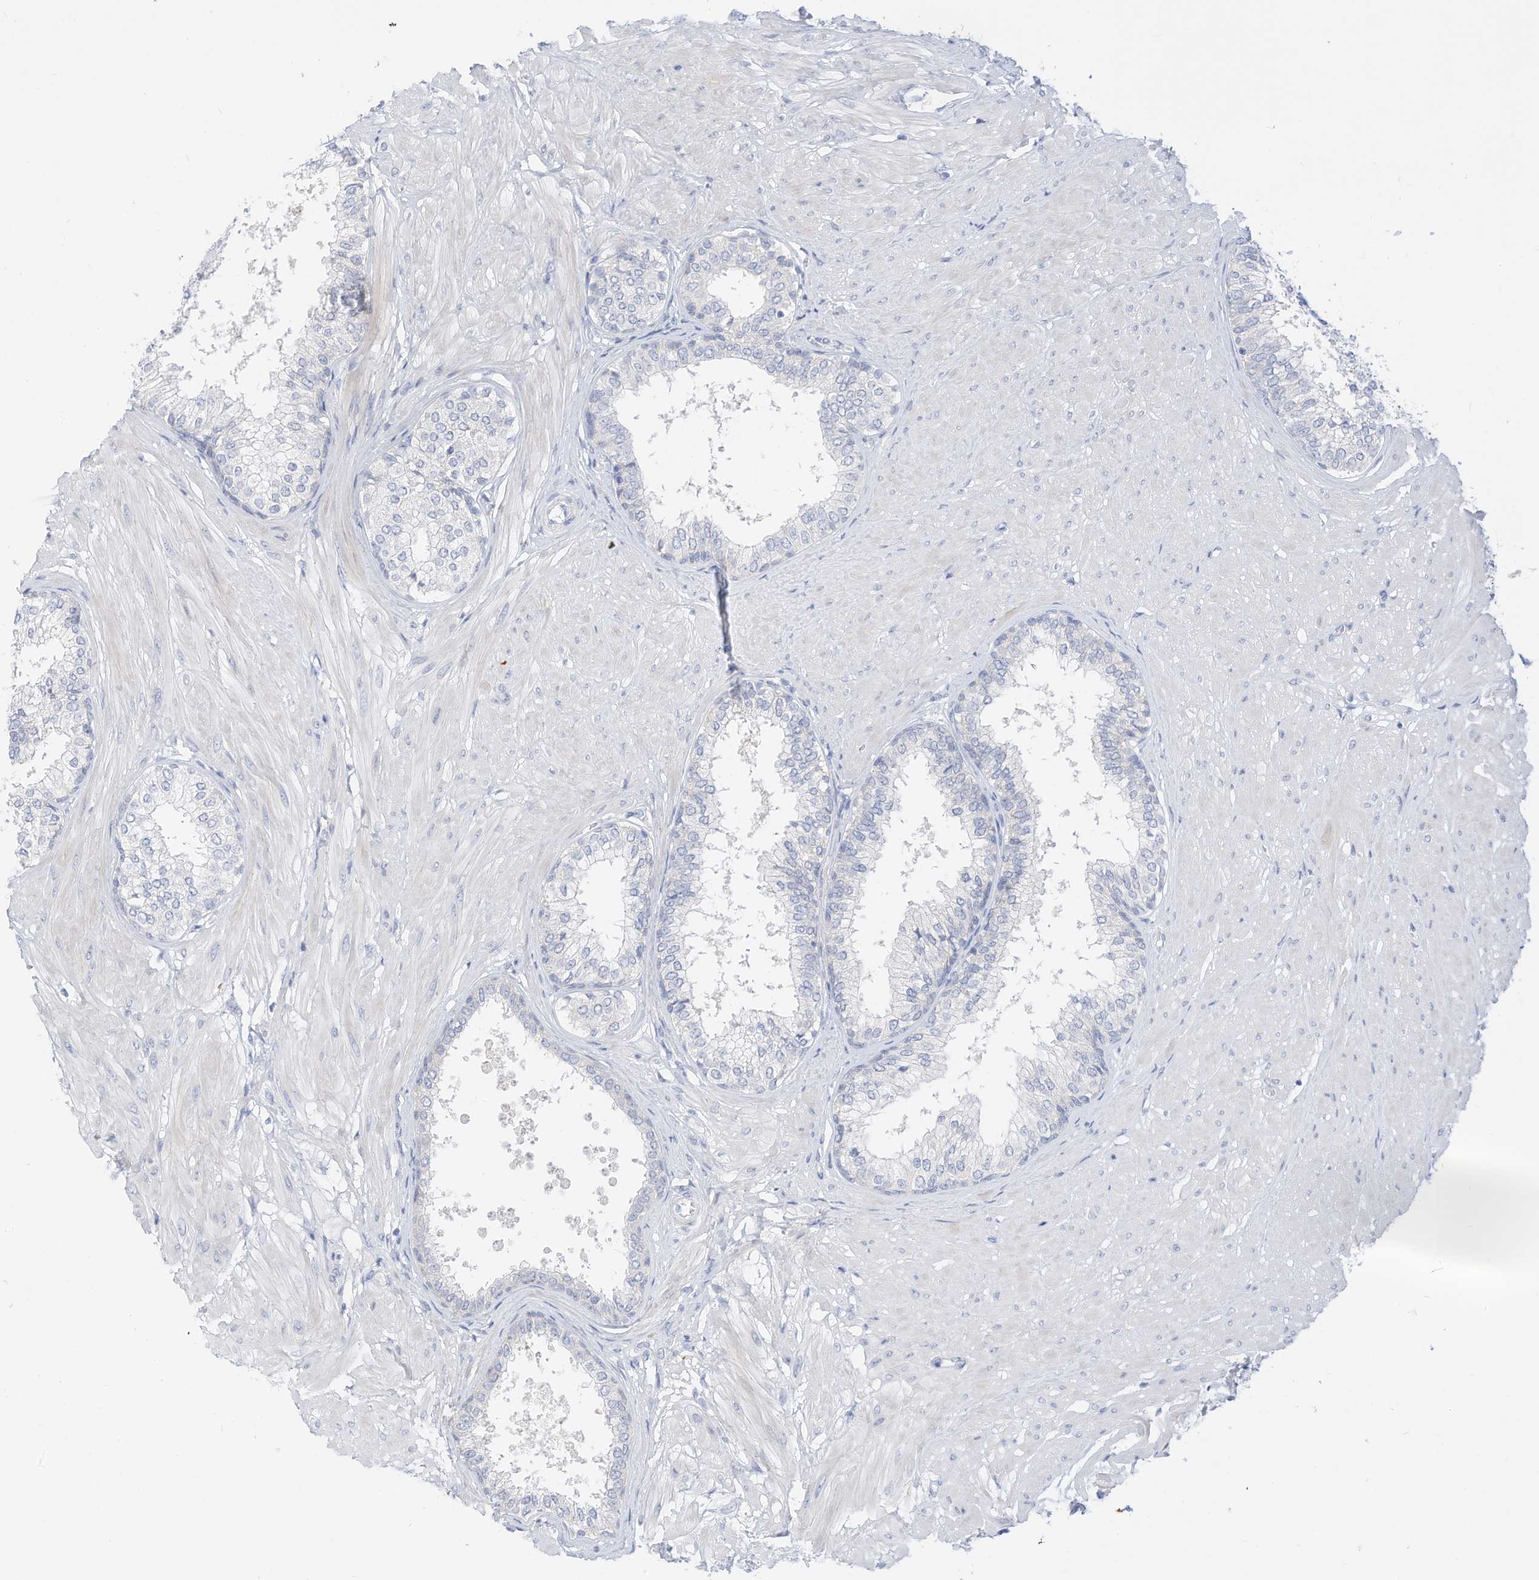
{"staining": {"intensity": "negative", "quantity": "none", "location": "none"}, "tissue": "prostate", "cell_type": "Glandular cells", "image_type": "normal", "snomed": [{"axis": "morphology", "description": "Normal tissue, NOS"}, {"axis": "topography", "description": "Prostate"}], "caption": "The micrograph reveals no staining of glandular cells in unremarkable prostate.", "gene": "SPOCD1", "patient": {"sex": "male", "age": 48}}